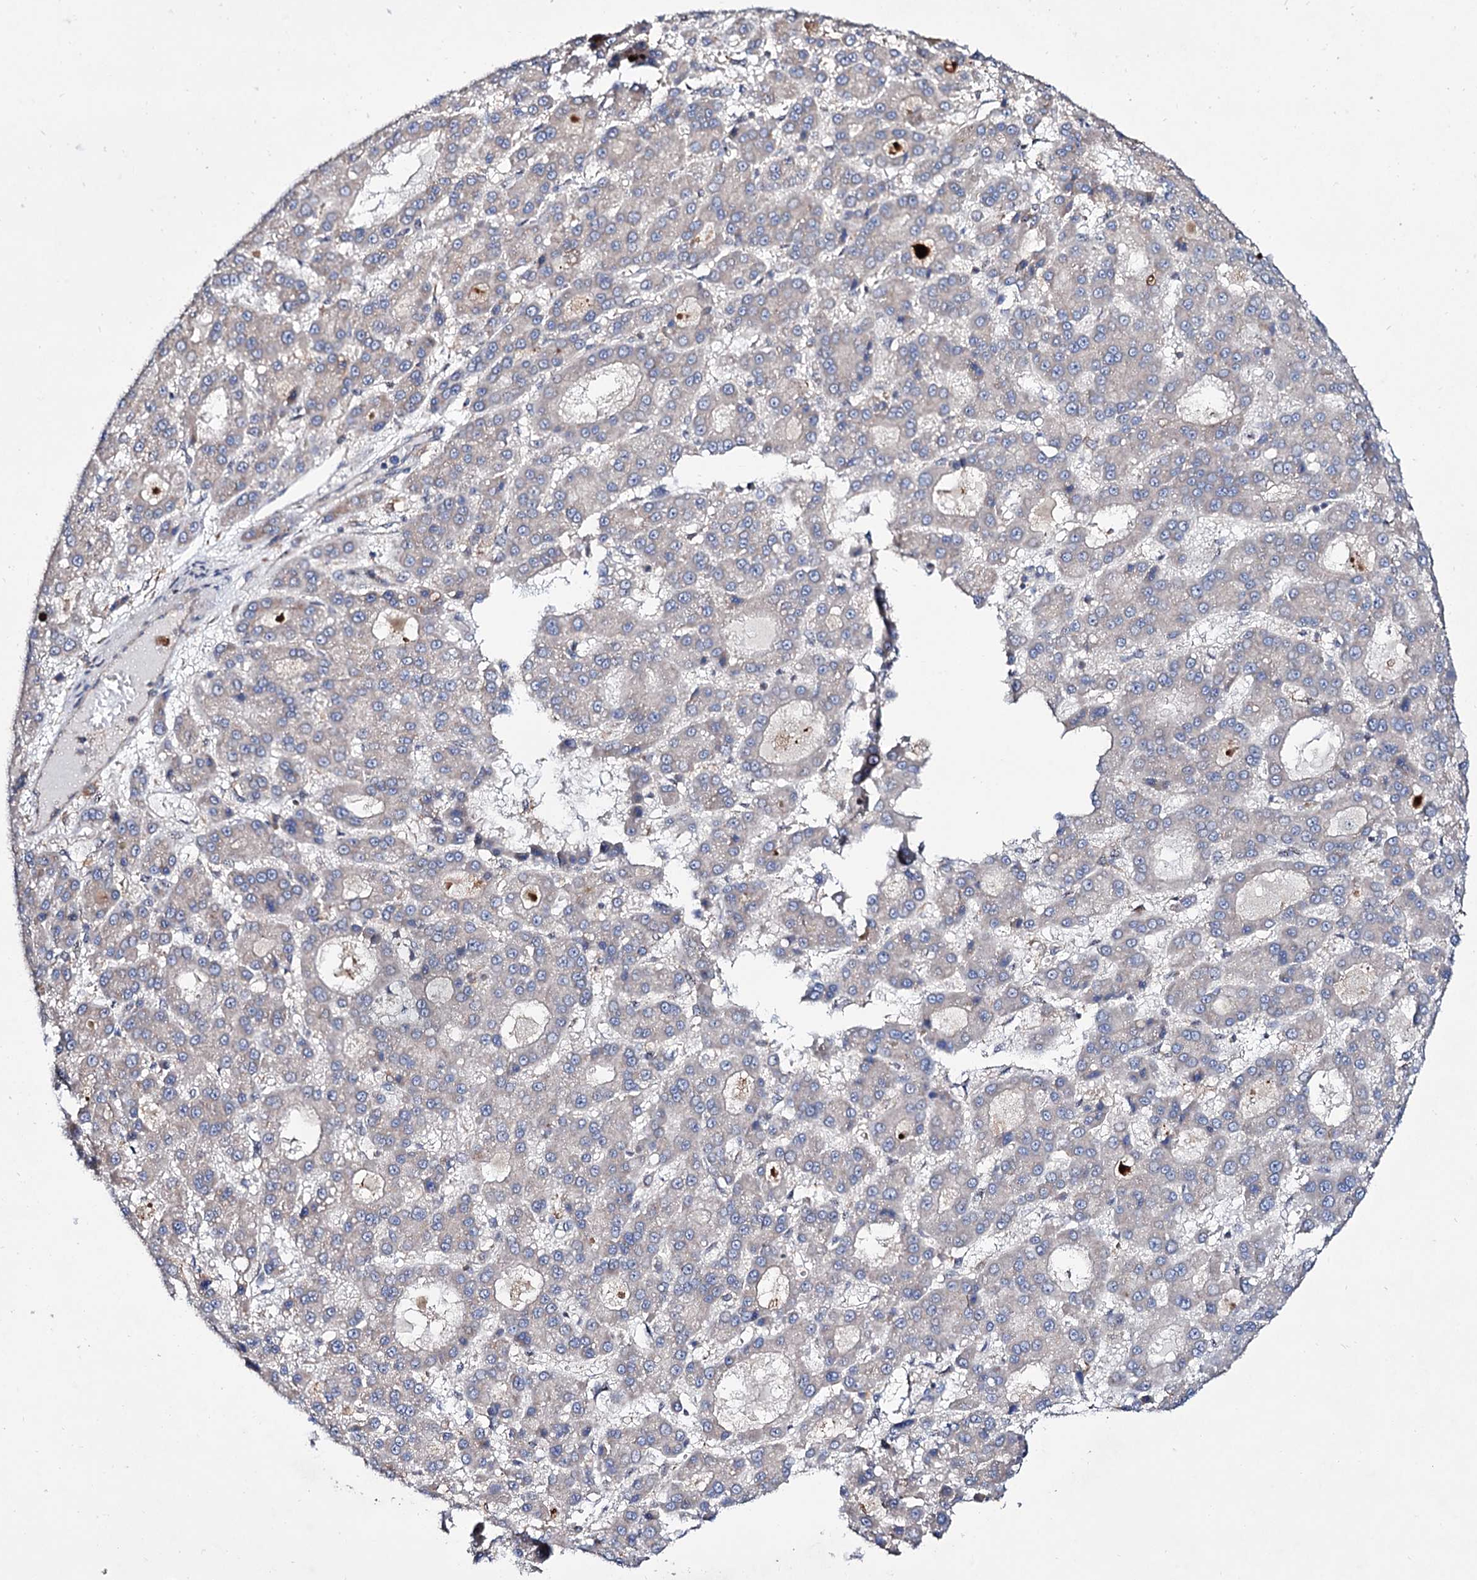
{"staining": {"intensity": "negative", "quantity": "none", "location": "none"}, "tissue": "liver cancer", "cell_type": "Tumor cells", "image_type": "cancer", "snomed": [{"axis": "morphology", "description": "Carcinoma, Hepatocellular, NOS"}, {"axis": "topography", "description": "Liver"}], "caption": "This micrograph is of liver cancer stained with immunohistochemistry to label a protein in brown with the nuclei are counter-stained blue. There is no staining in tumor cells.", "gene": "SEC24A", "patient": {"sex": "male", "age": 70}}